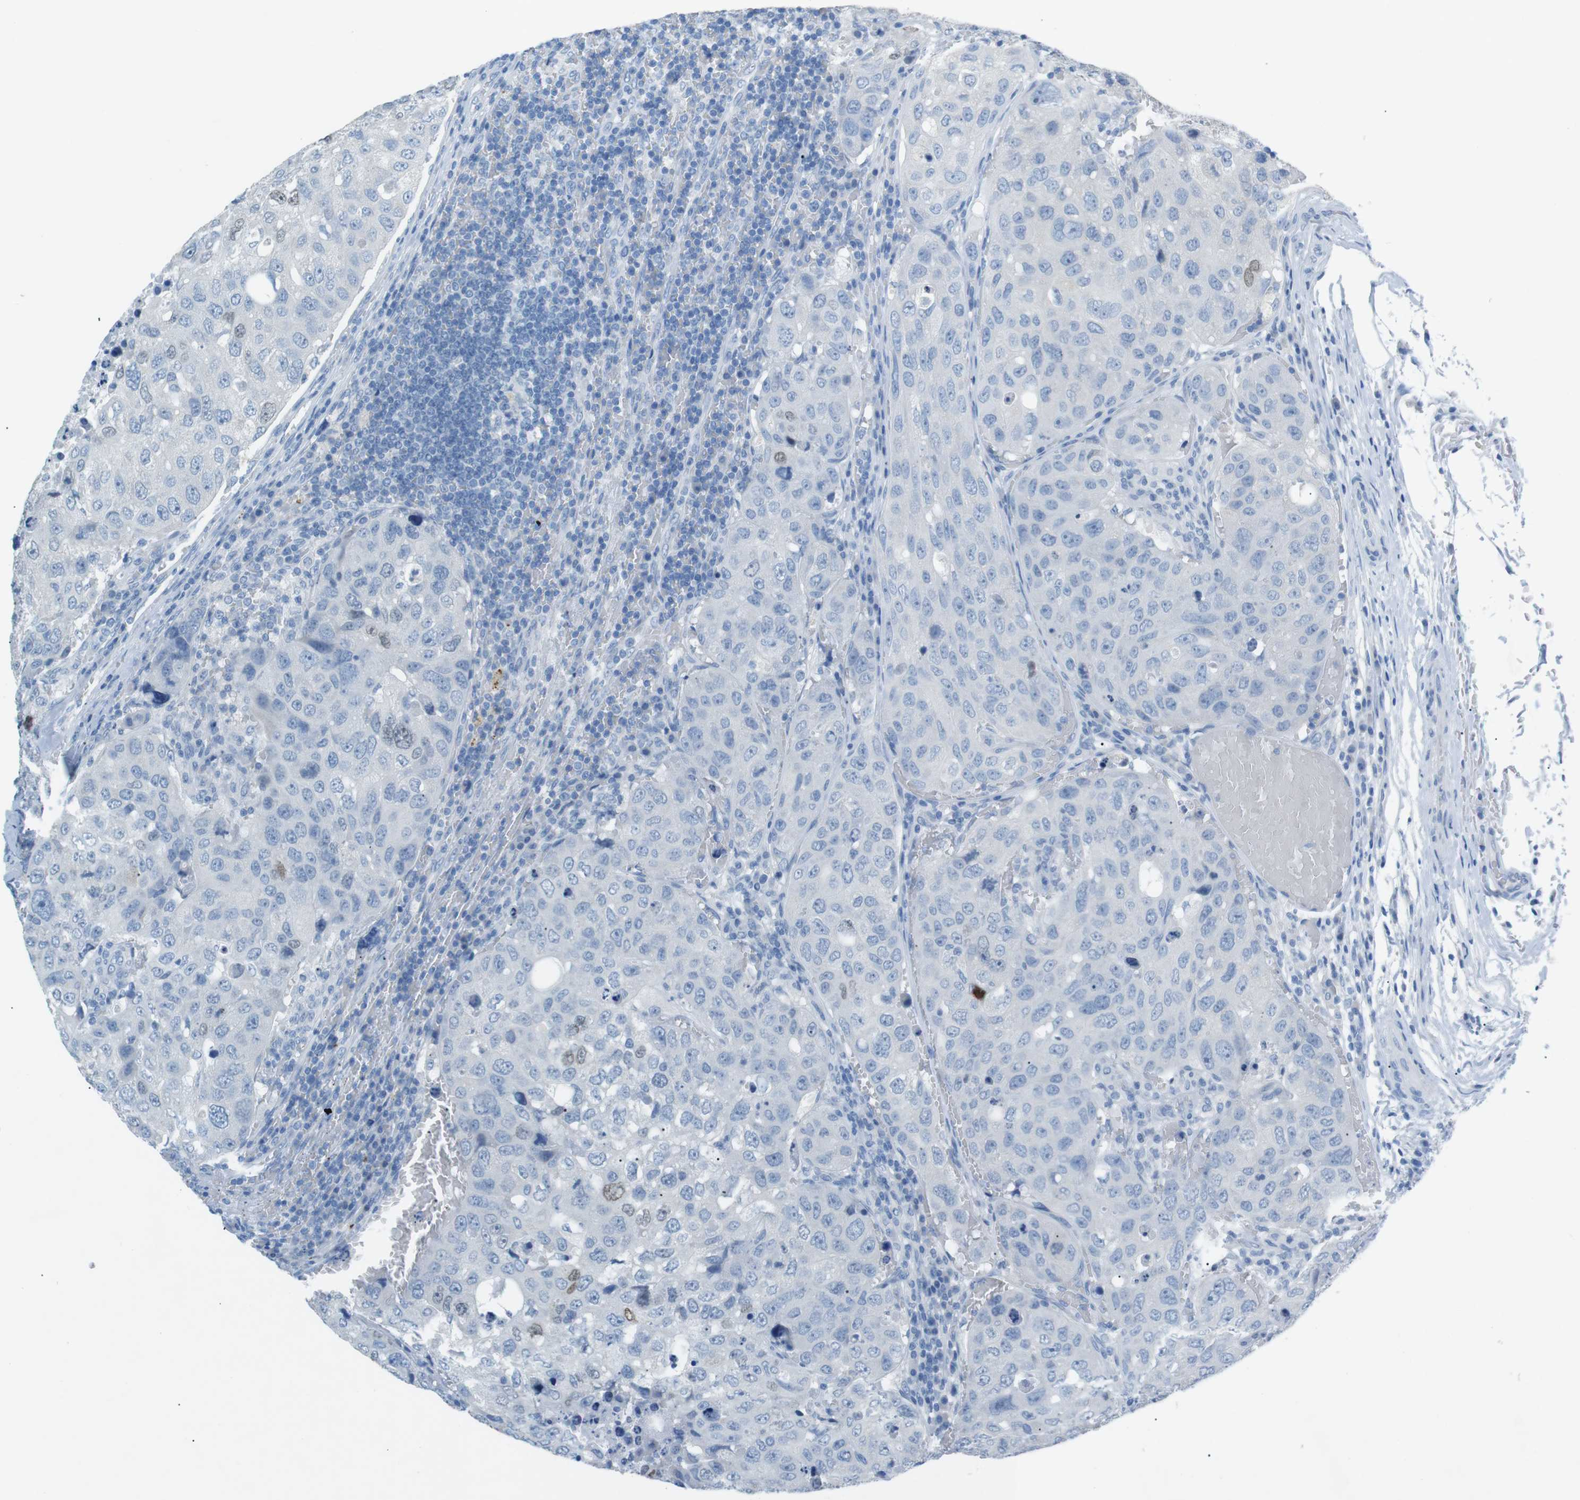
{"staining": {"intensity": "negative", "quantity": "none", "location": "none"}, "tissue": "urothelial cancer", "cell_type": "Tumor cells", "image_type": "cancer", "snomed": [{"axis": "morphology", "description": "Urothelial carcinoma, High grade"}, {"axis": "topography", "description": "Lymph node"}, {"axis": "topography", "description": "Urinary bladder"}], "caption": "IHC of human urothelial carcinoma (high-grade) demonstrates no staining in tumor cells.", "gene": "SALL4", "patient": {"sex": "male", "age": 51}}